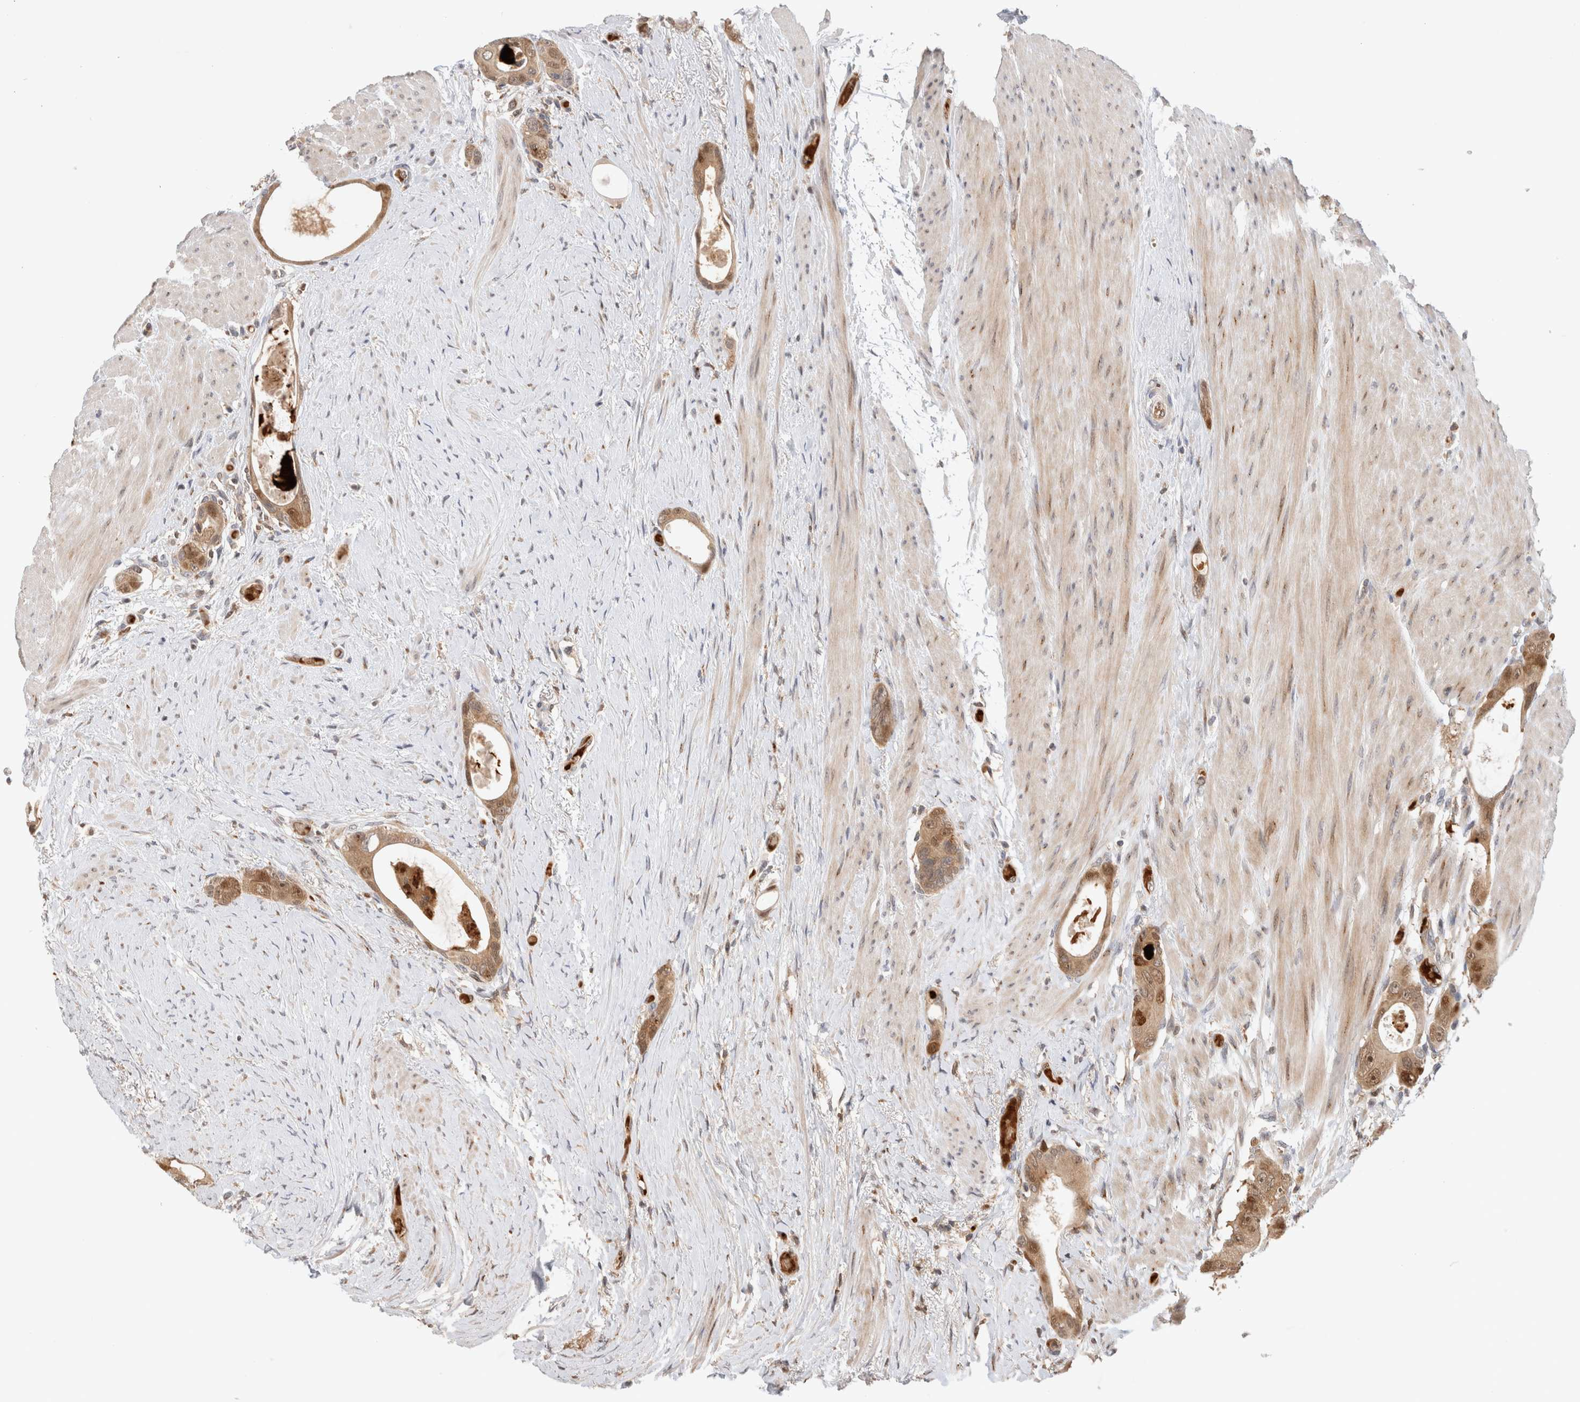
{"staining": {"intensity": "moderate", "quantity": ">75%", "location": "cytoplasmic/membranous,nuclear"}, "tissue": "colorectal cancer", "cell_type": "Tumor cells", "image_type": "cancer", "snomed": [{"axis": "morphology", "description": "Adenocarcinoma, NOS"}, {"axis": "topography", "description": "Rectum"}], "caption": "Immunohistochemistry (IHC) of colorectal cancer displays medium levels of moderate cytoplasmic/membranous and nuclear expression in about >75% of tumor cells.", "gene": "OTUD6B", "patient": {"sex": "male", "age": 51}}